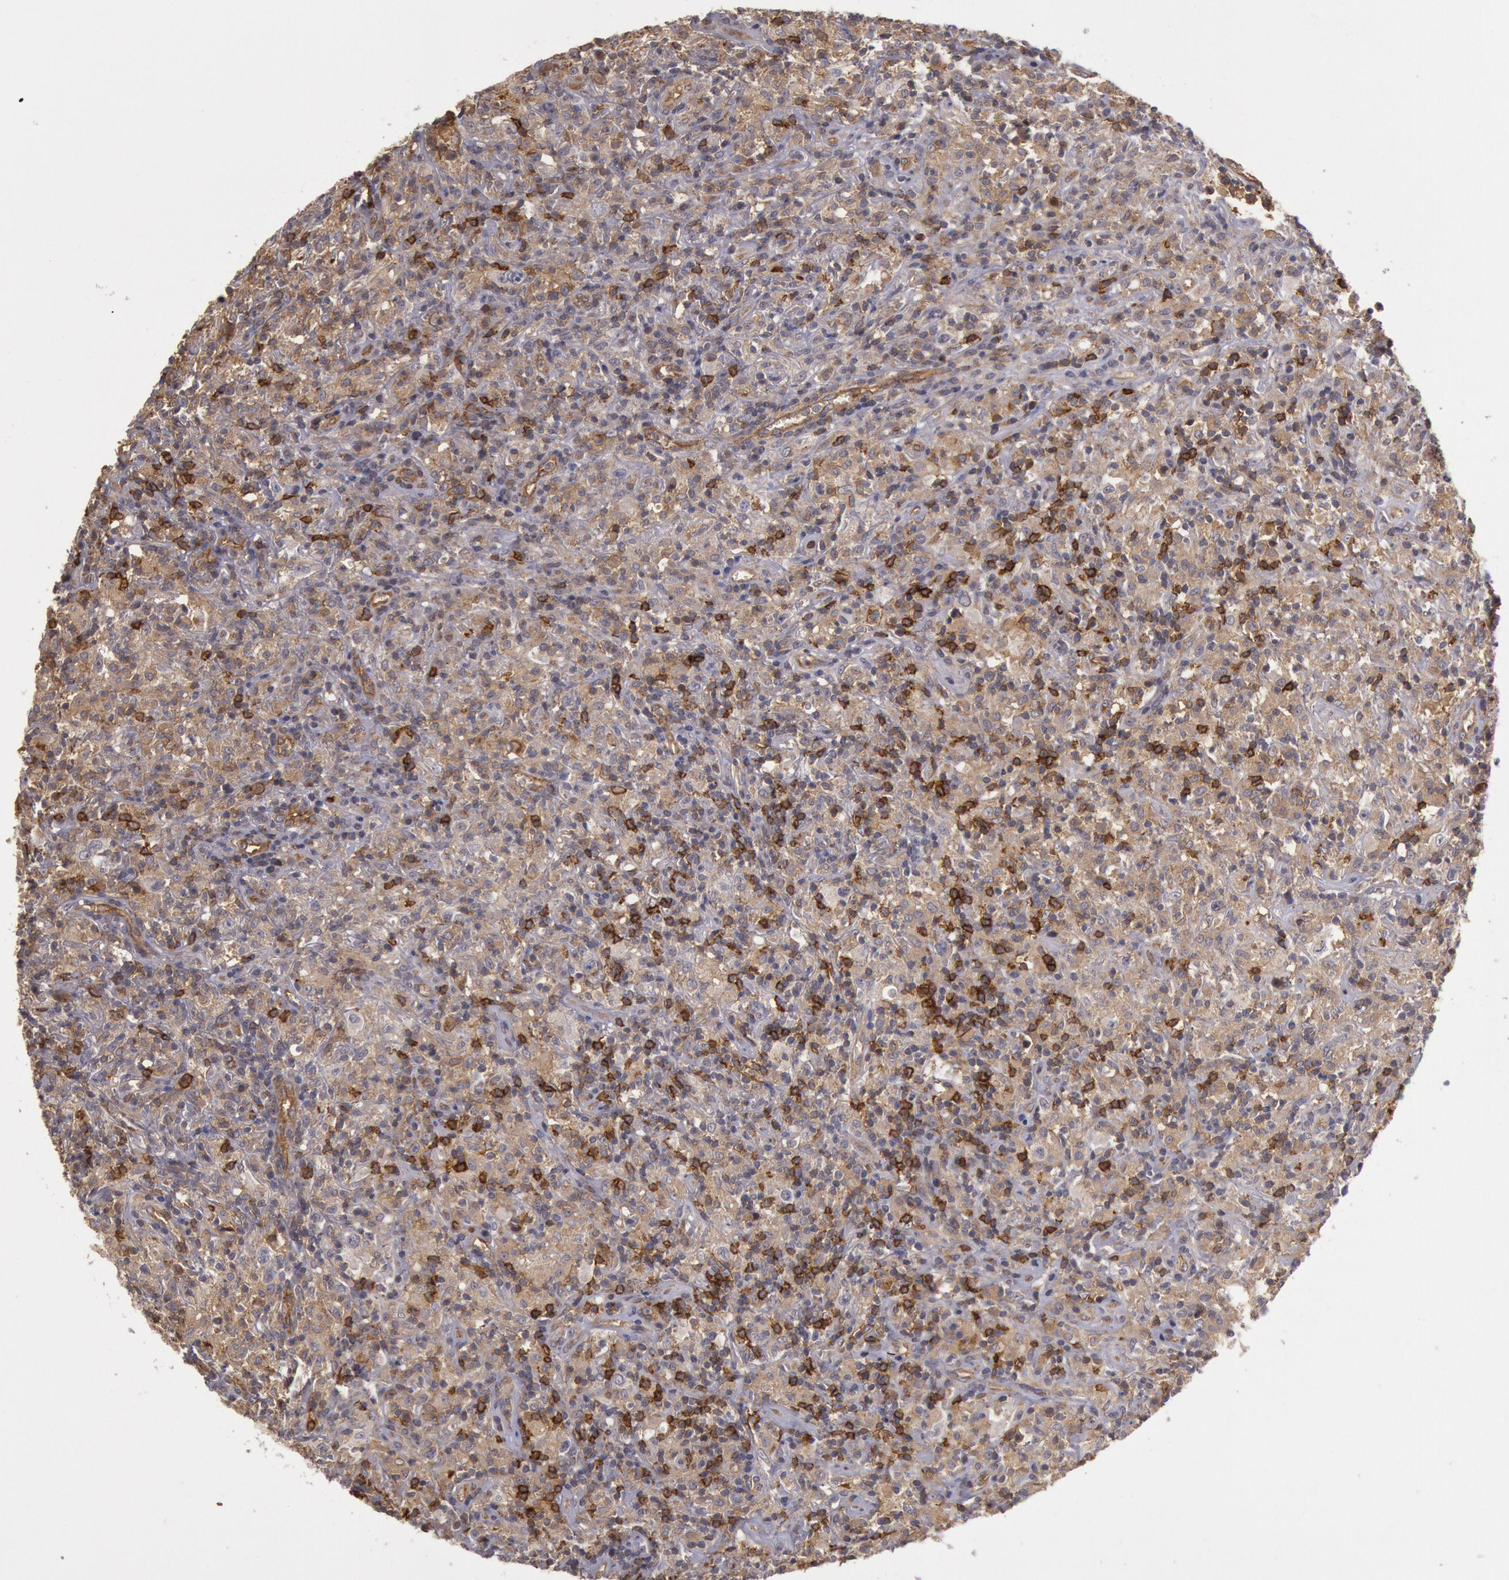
{"staining": {"intensity": "strong", "quantity": "25%-75%", "location": "cytoplasmic/membranous"}, "tissue": "lymphoma", "cell_type": "Tumor cells", "image_type": "cancer", "snomed": [{"axis": "morphology", "description": "Hodgkin's disease, NOS"}, {"axis": "topography", "description": "Lymph node"}], "caption": "Hodgkin's disease stained with a brown dye displays strong cytoplasmic/membranous positive expression in approximately 25%-75% of tumor cells.", "gene": "TRIB2", "patient": {"sex": "male", "age": 46}}